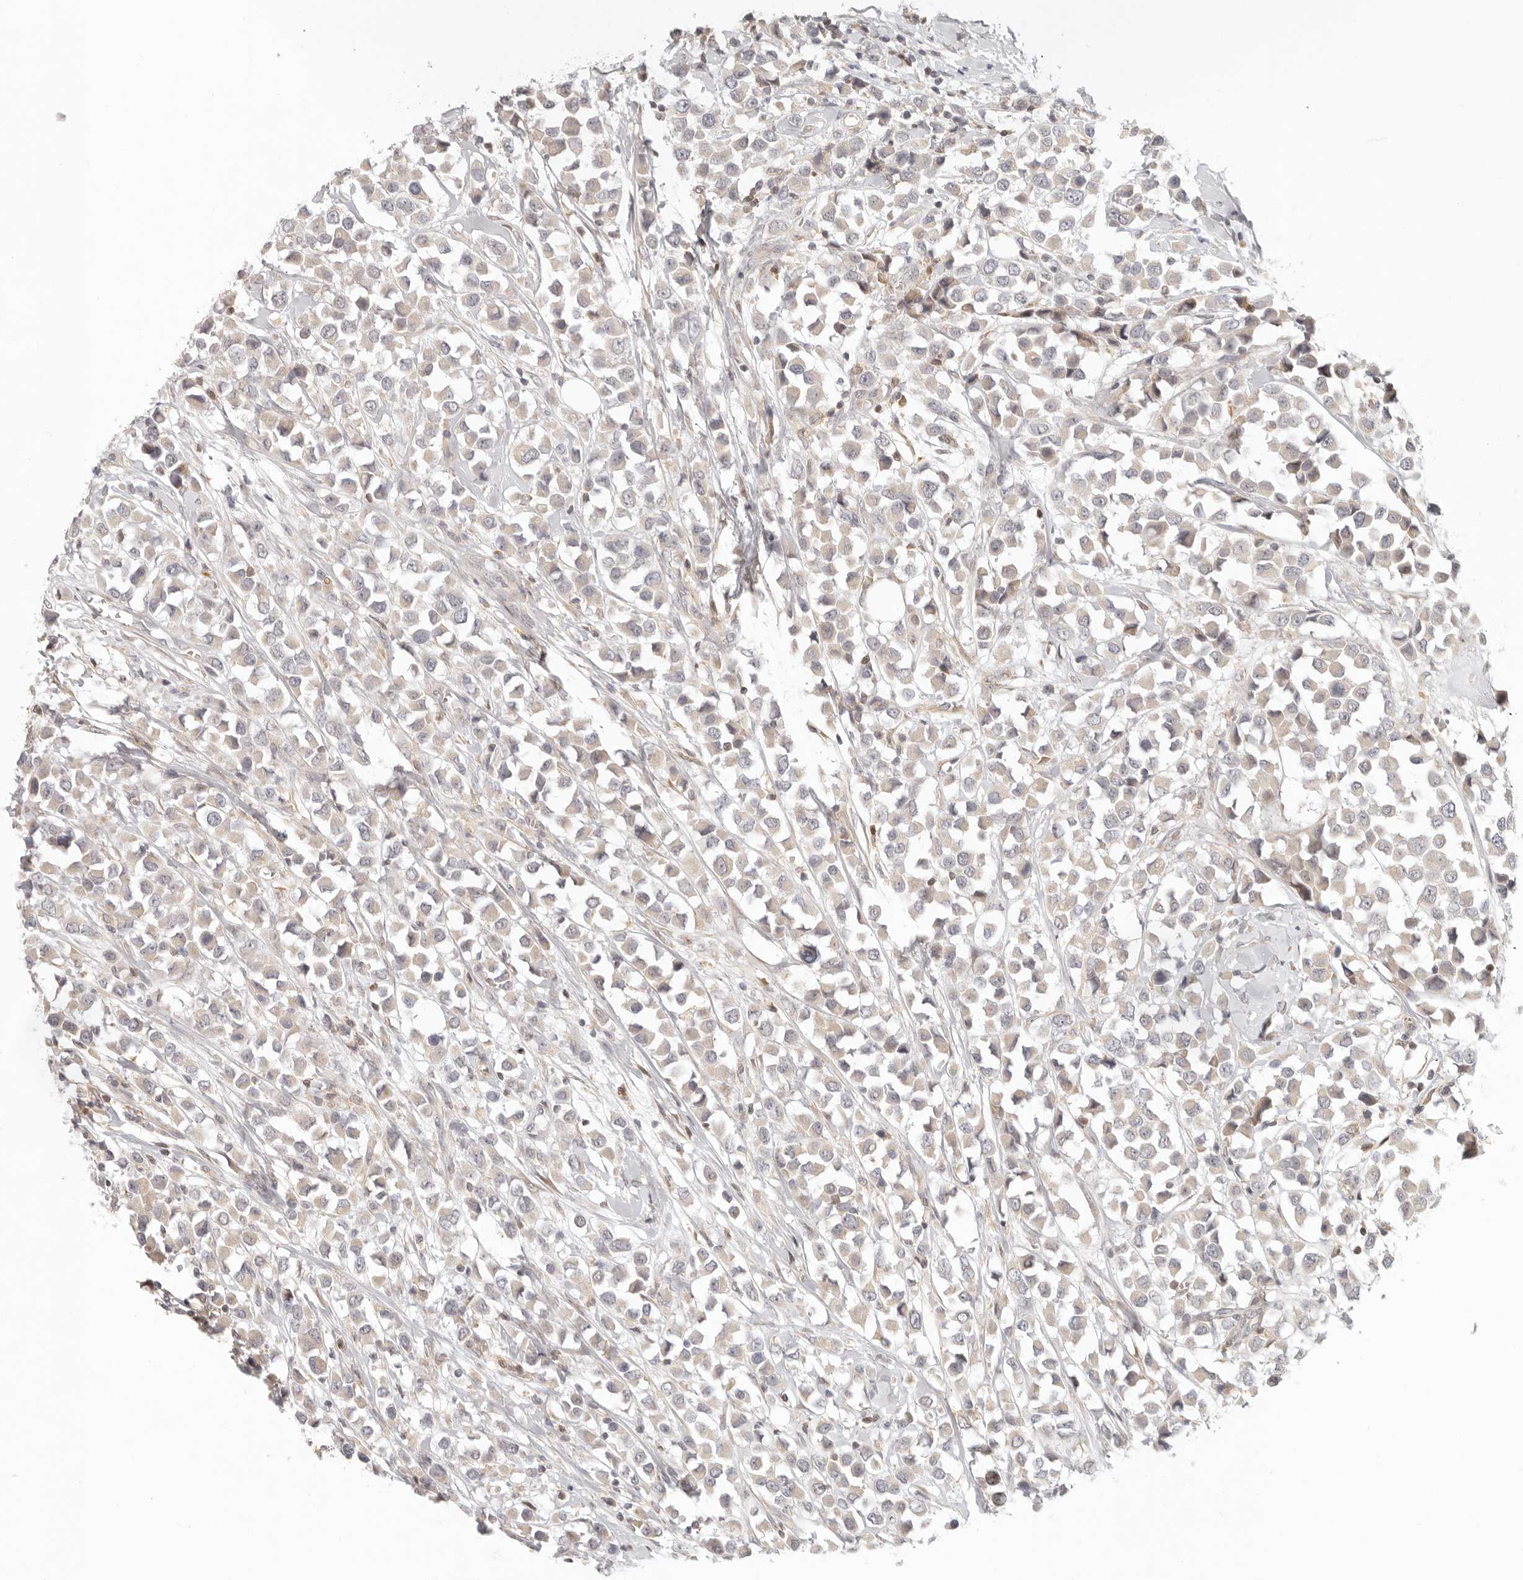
{"staining": {"intensity": "negative", "quantity": "none", "location": "none"}, "tissue": "breast cancer", "cell_type": "Tumor cells", "image_type": "cancer", "snomed": [{"axis": "morphology", "description": "Duct carcinoma"}, {"axis": "topography", "description": "Breast"}], "caption": "DAB immunohistochemical staining of human breast cancer (infiltrating ductal carcinoma) demonstrates no significant staining in tumor cells.", "gene": "AHDC1", "patient": {"sex": "female", "age": 61}}